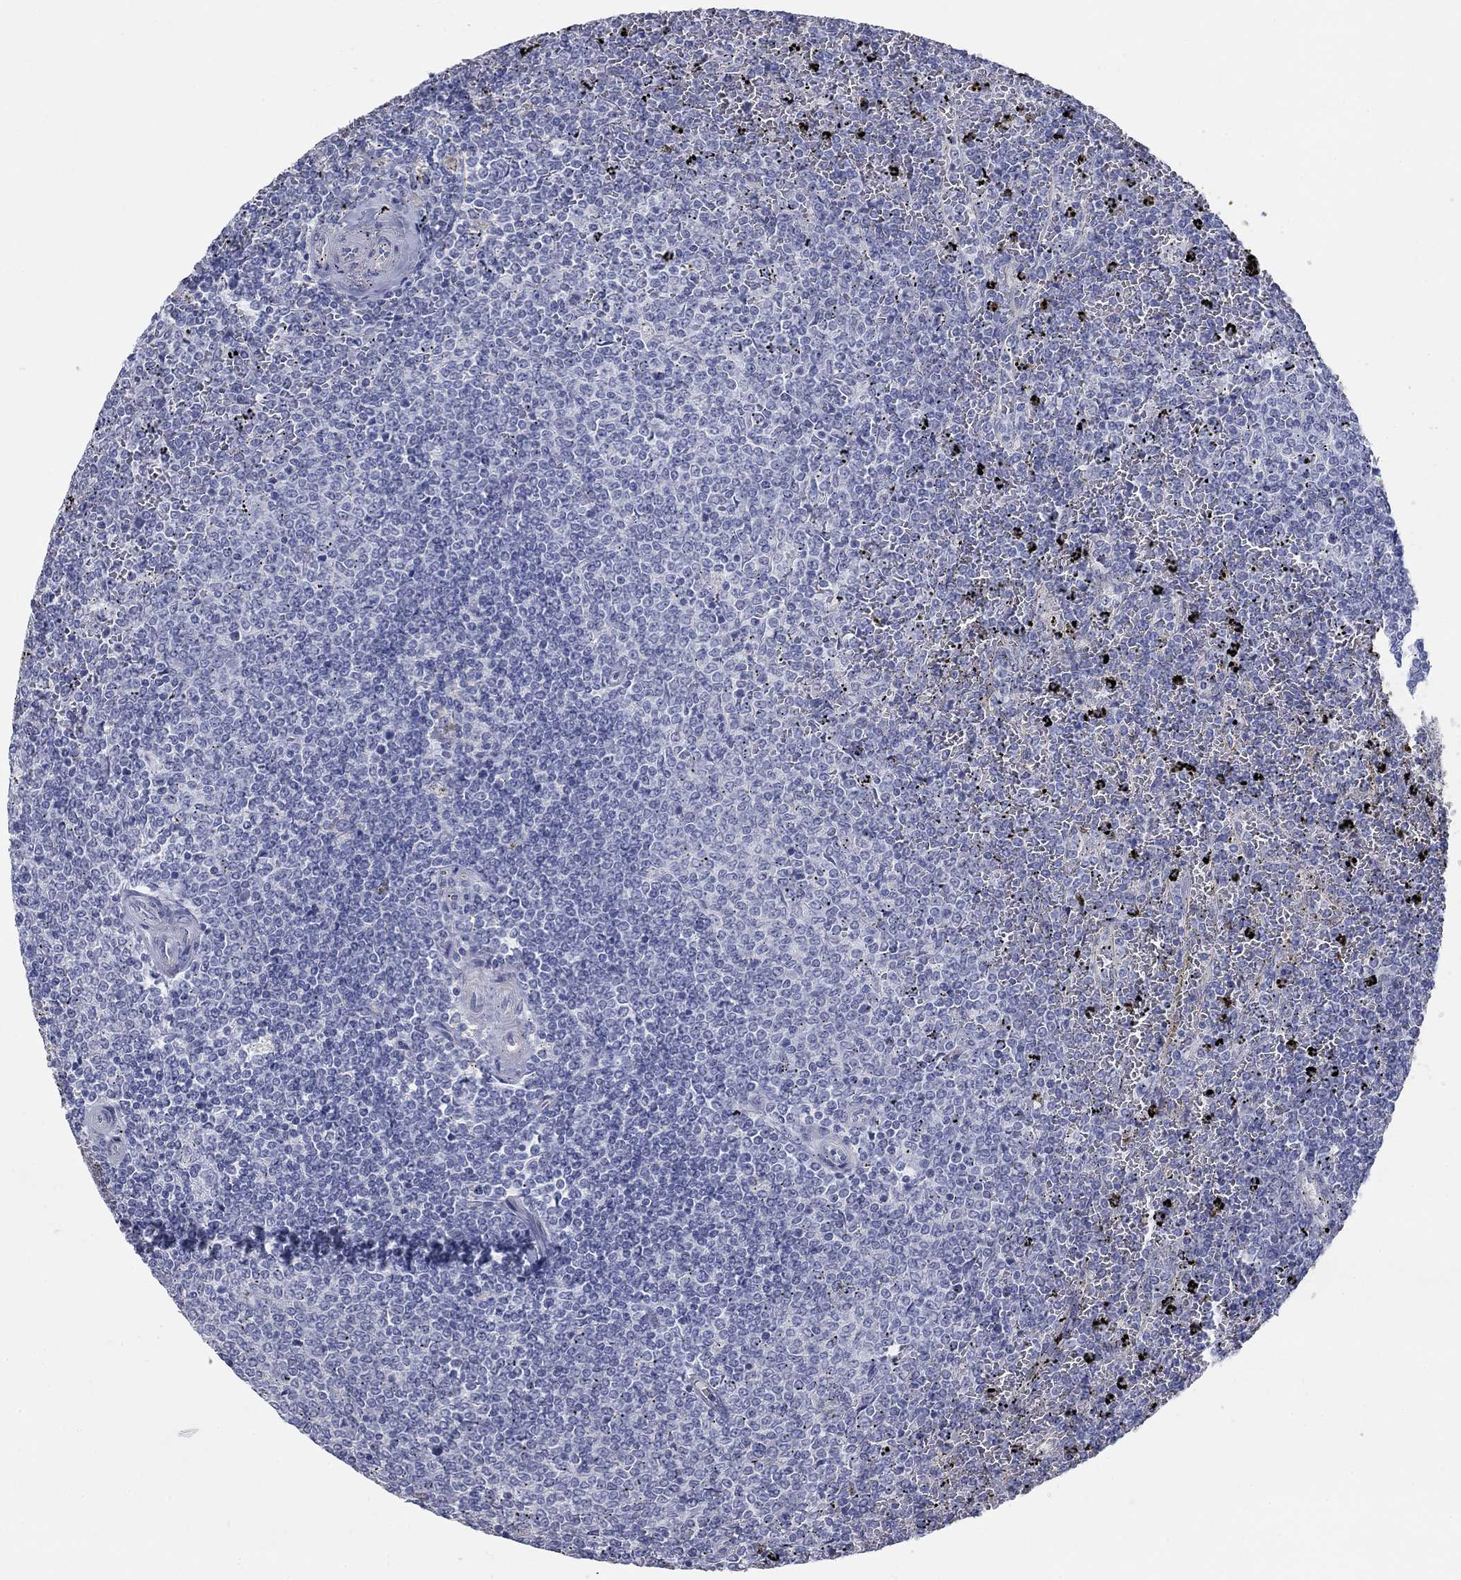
{"staining": {"intensity": "negative", "quantity": "none", "location": "none"}, "tissue": "lymphoma", "cell_type": "Tumor cells", "image_type": "cancer", "snomed": [{"axis": "morphology", "description": "Malignant lymphoma, non-Hodgkin's type, Low grade"}, {"axis": "topography", "description": "Spleen"}], "caption": "This is a micrograph of immunohistochemistry (IHC) staining of malignant lymphoma, non-Hodgkin's type (low-grade), which shows no positivity in tumor cells.", "gene": "APOC3", "patient": {"sex": "female", "age": 77}}